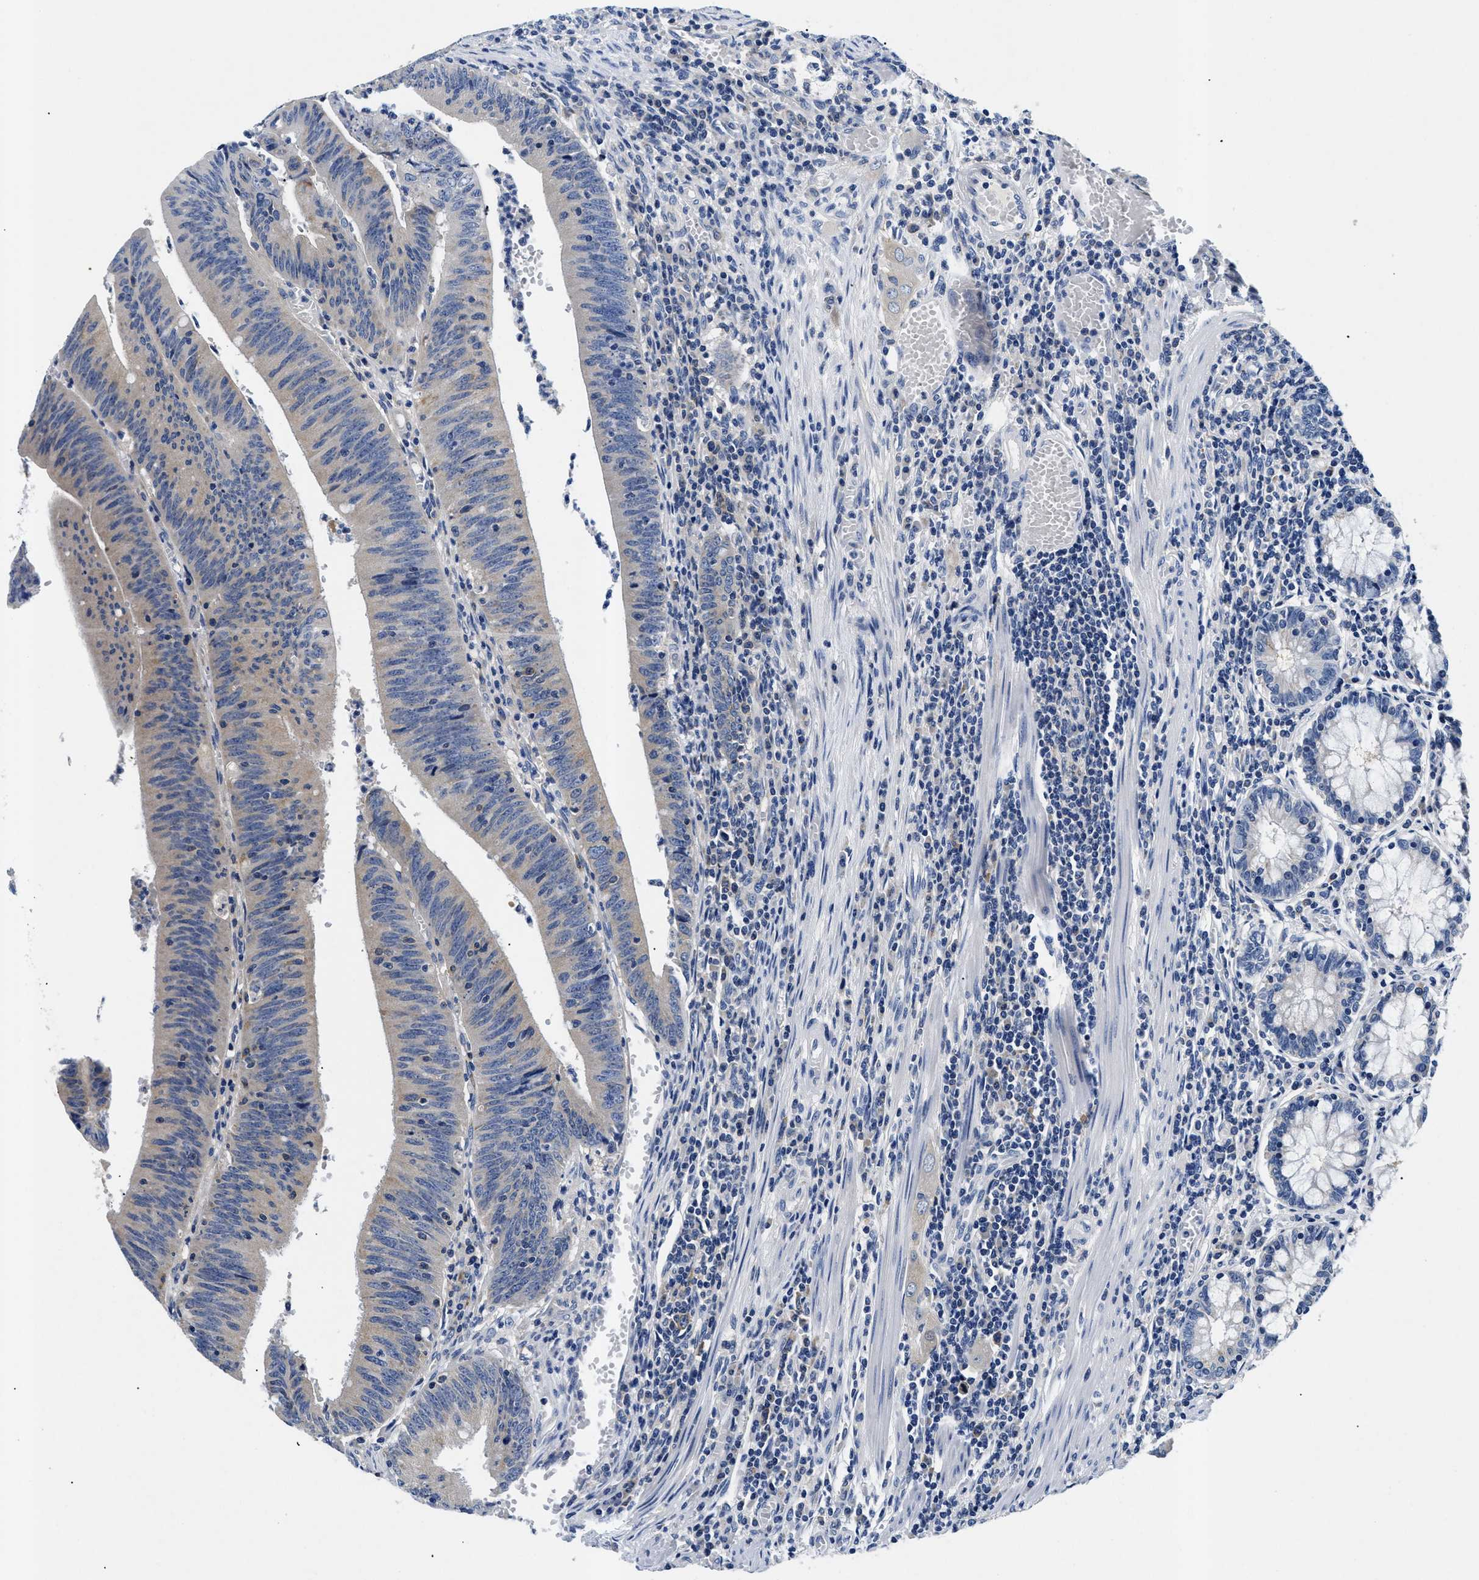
{"staining": {"intensity": "weak", "quantity": "25%-75%", "location": "cytoplasmic/membranous"}, "tissue": "colorectal cancer", "cell_type": "Tumor cells", "image_type": "cancer", "snomed": [{"axis": "morphology", "description": "Normal tissue, NOS"}, {"axis": "morphology", "description": "Adenocarcinoma, NOS"}, {"axis": "topography", "description": "Rectum"}], "caption": "Immunohistochemistry (IHC) micrograph of neoplastic tissue: human colorectal adenocarcinoma stained using immunohistochemistry displays low levels of weak protein expression localized specifically in the cytoplasmic/membranous of tumor cells, appearing as a cytoplasmic/membranous brown color.", "gene": "MEA1", "patient": {"sex": "female", "age": 66}}